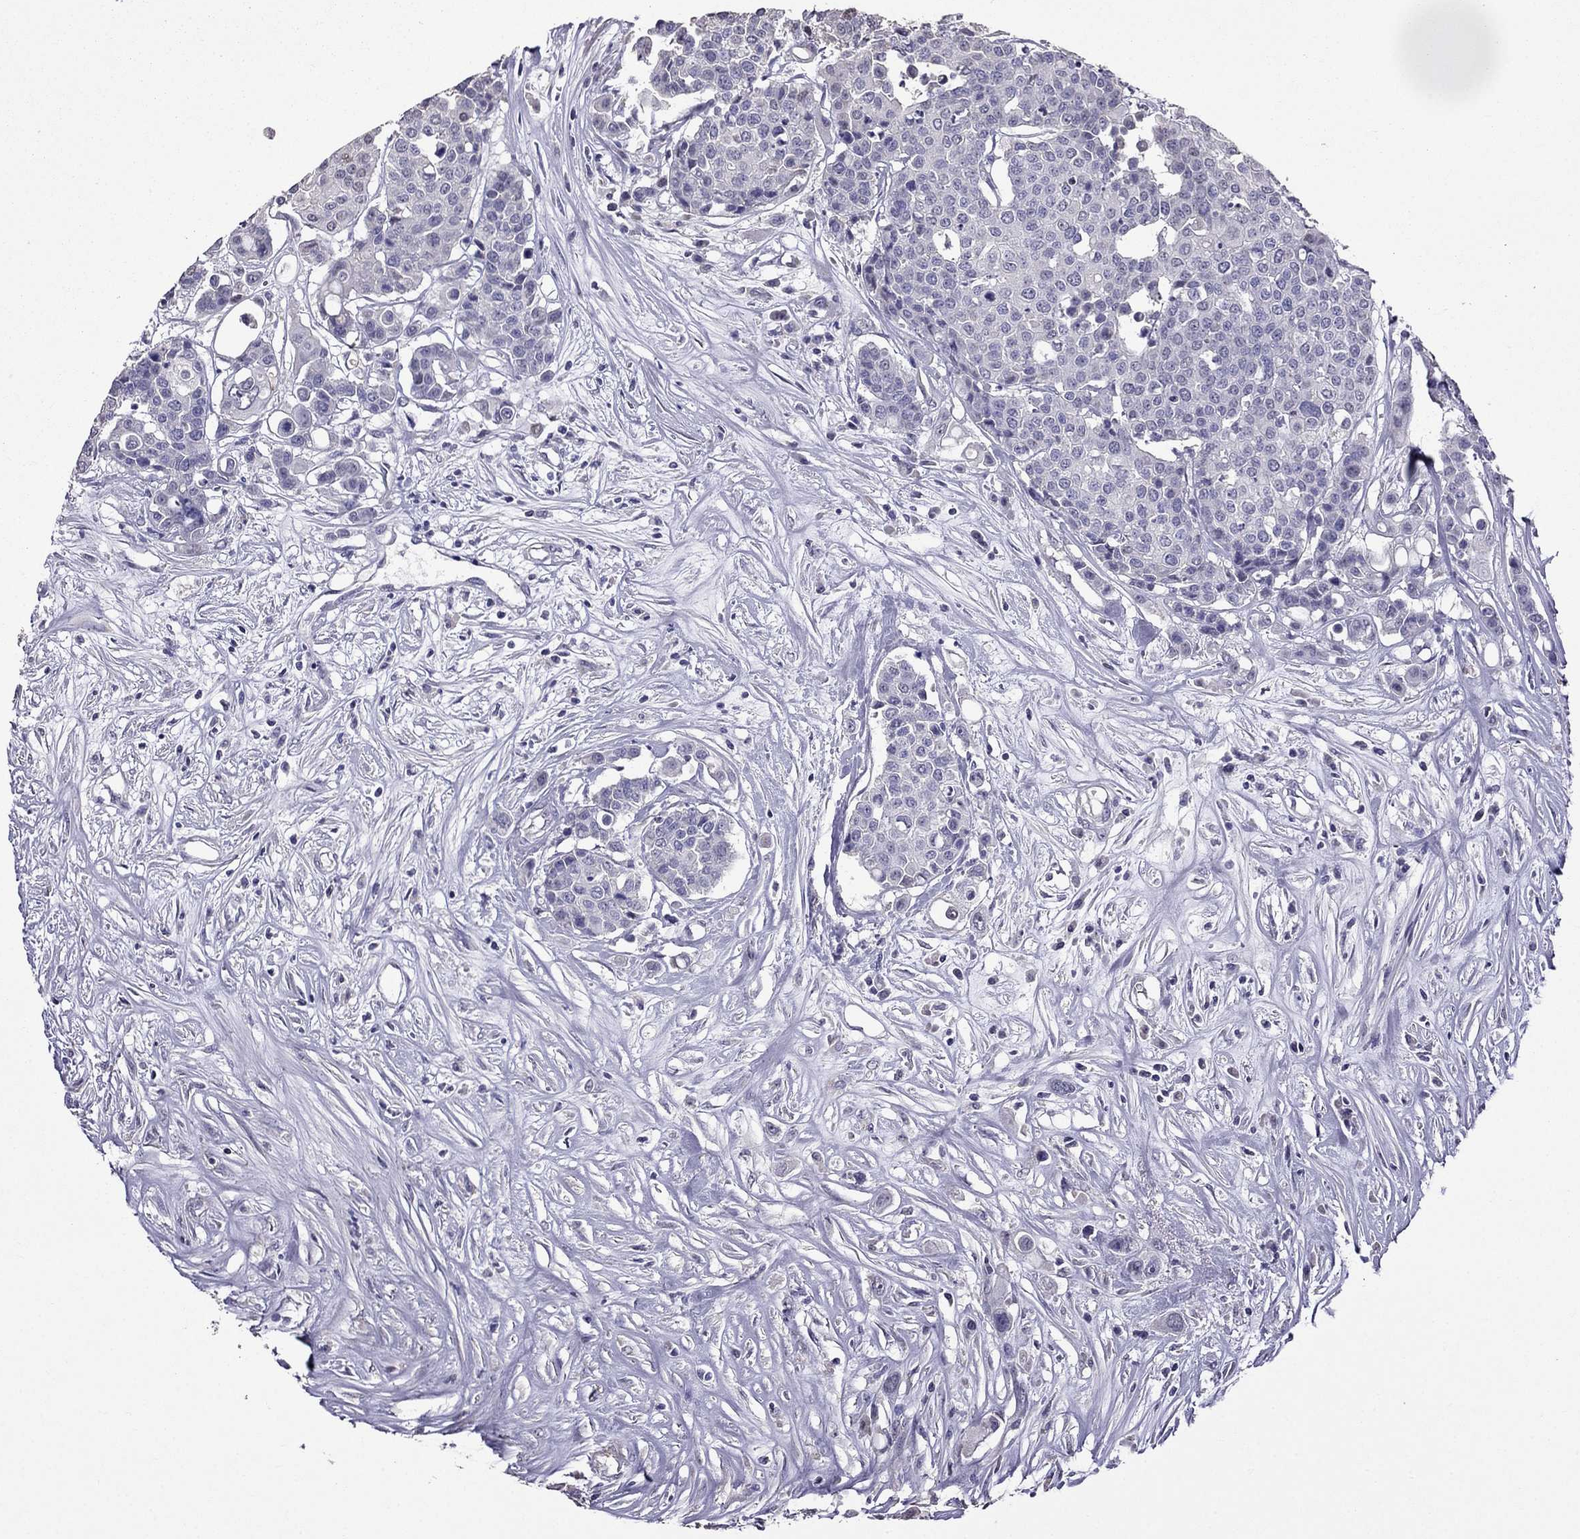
{"staining": {"intensity": "negative", "quantity": "none", "location": "none"}, "tissue": "carcinoid", "cell_type": "Tumor cells", "image_type": "cancer", "snomed": [{"axis": "morphology", "description": "Carcinoid, malignant, NOS"}, {"axis": "topography", "description": "Colon"}], "caption": "Tumor cells show no significant expression in carcinoid (malignant). (DAB immunohistochemistry (IHC) visualized using brightfield microscopy, high magnification).", "gene": "AK5", "patient": {"sex": "male", "age": 81}}